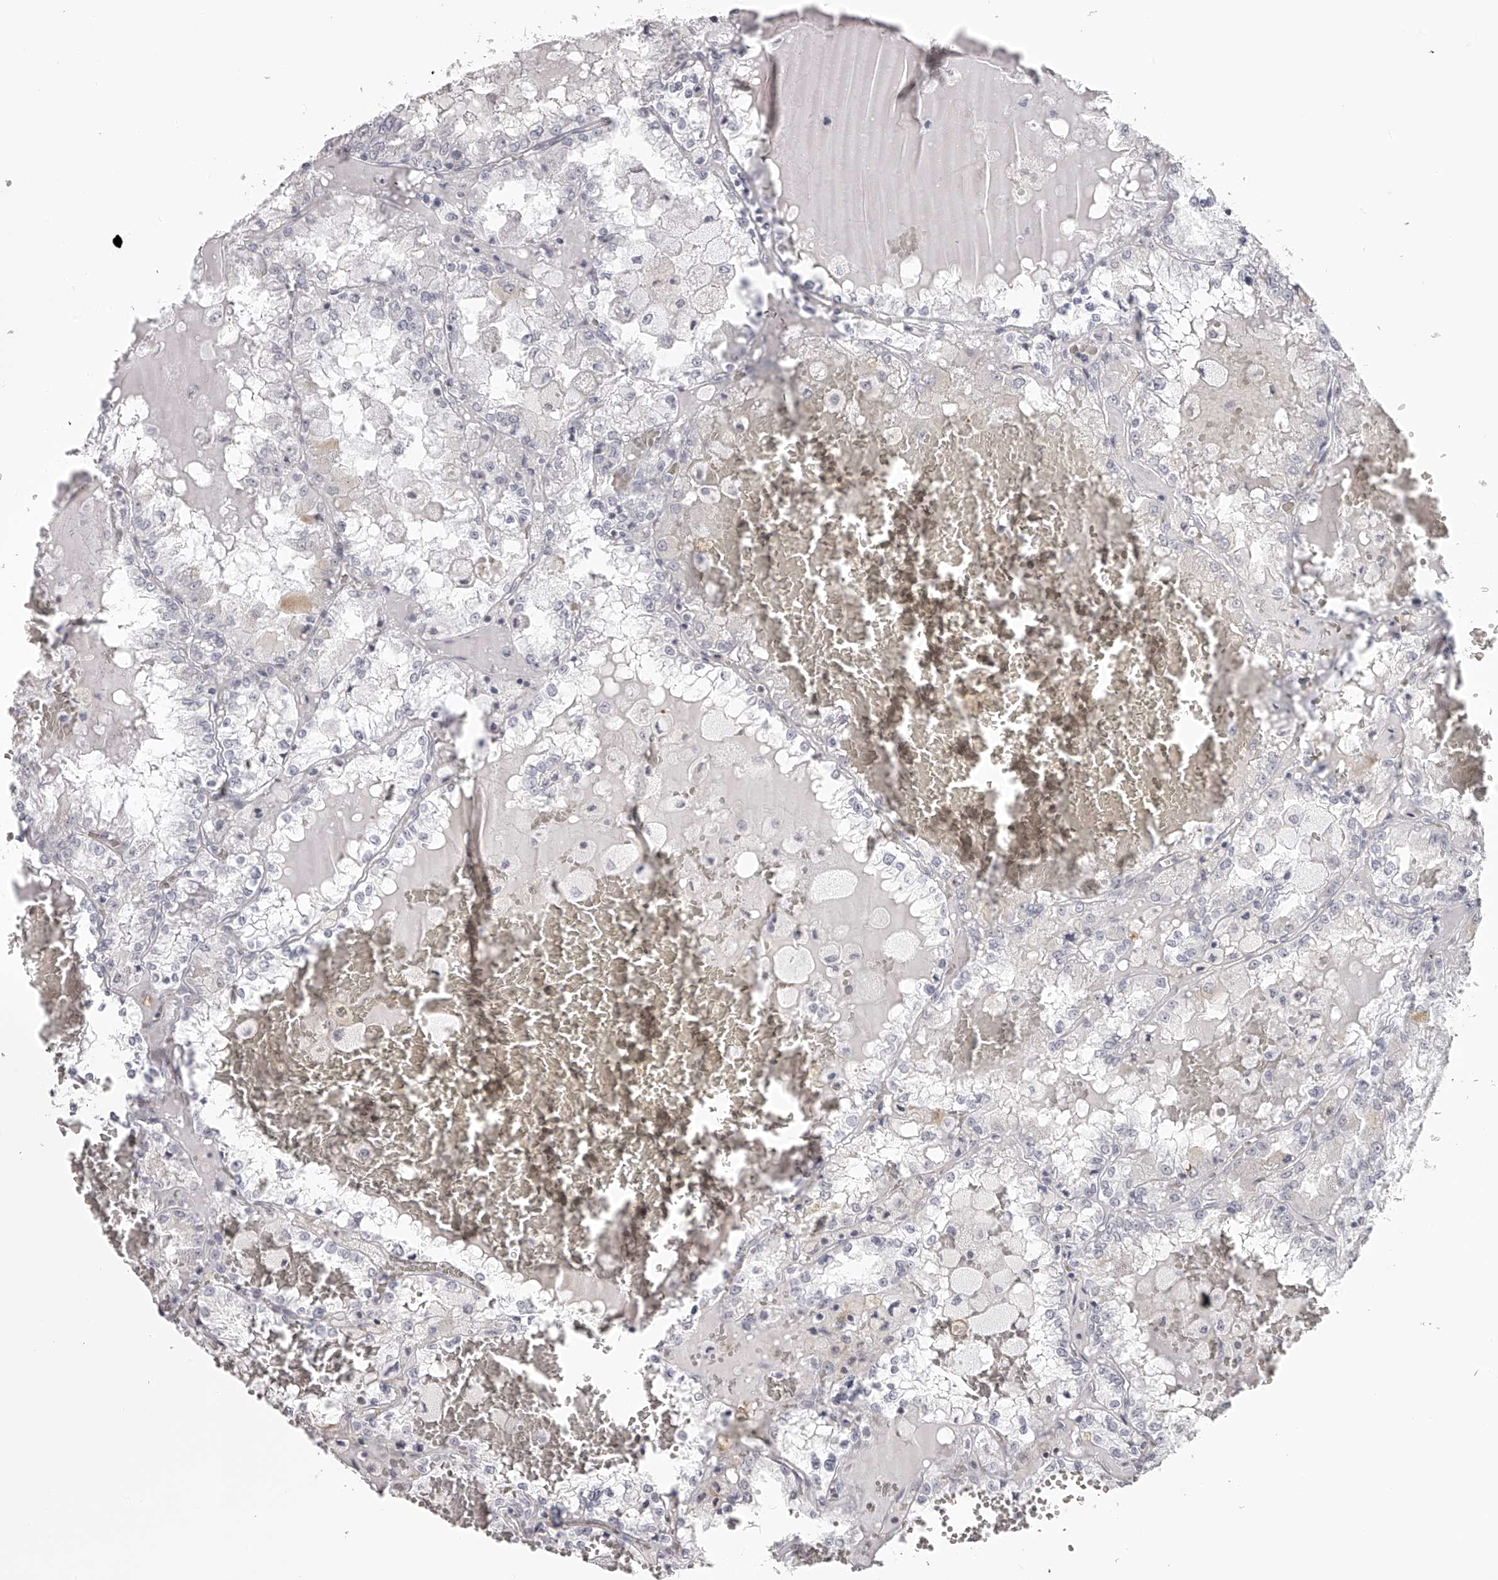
{"staining": {"intensity": "negative", "quantity": "none", "location": "none"}, "tissue": "renal cancer", "cell_type": "Tumor cells", "image_type": "cancer", "snomed": [{"axis": "morphology", "description": "Adenocarcinoma, NOS"}, {"axis": "topography", "description": "Kidney"}], "caption": "Tumor cells show no significant staining in renal cancer (adenocarcinoma). Nuclei are stained in blue.", "gene": "SEC11C", "patient": {"sex": "female", "age": 56}}